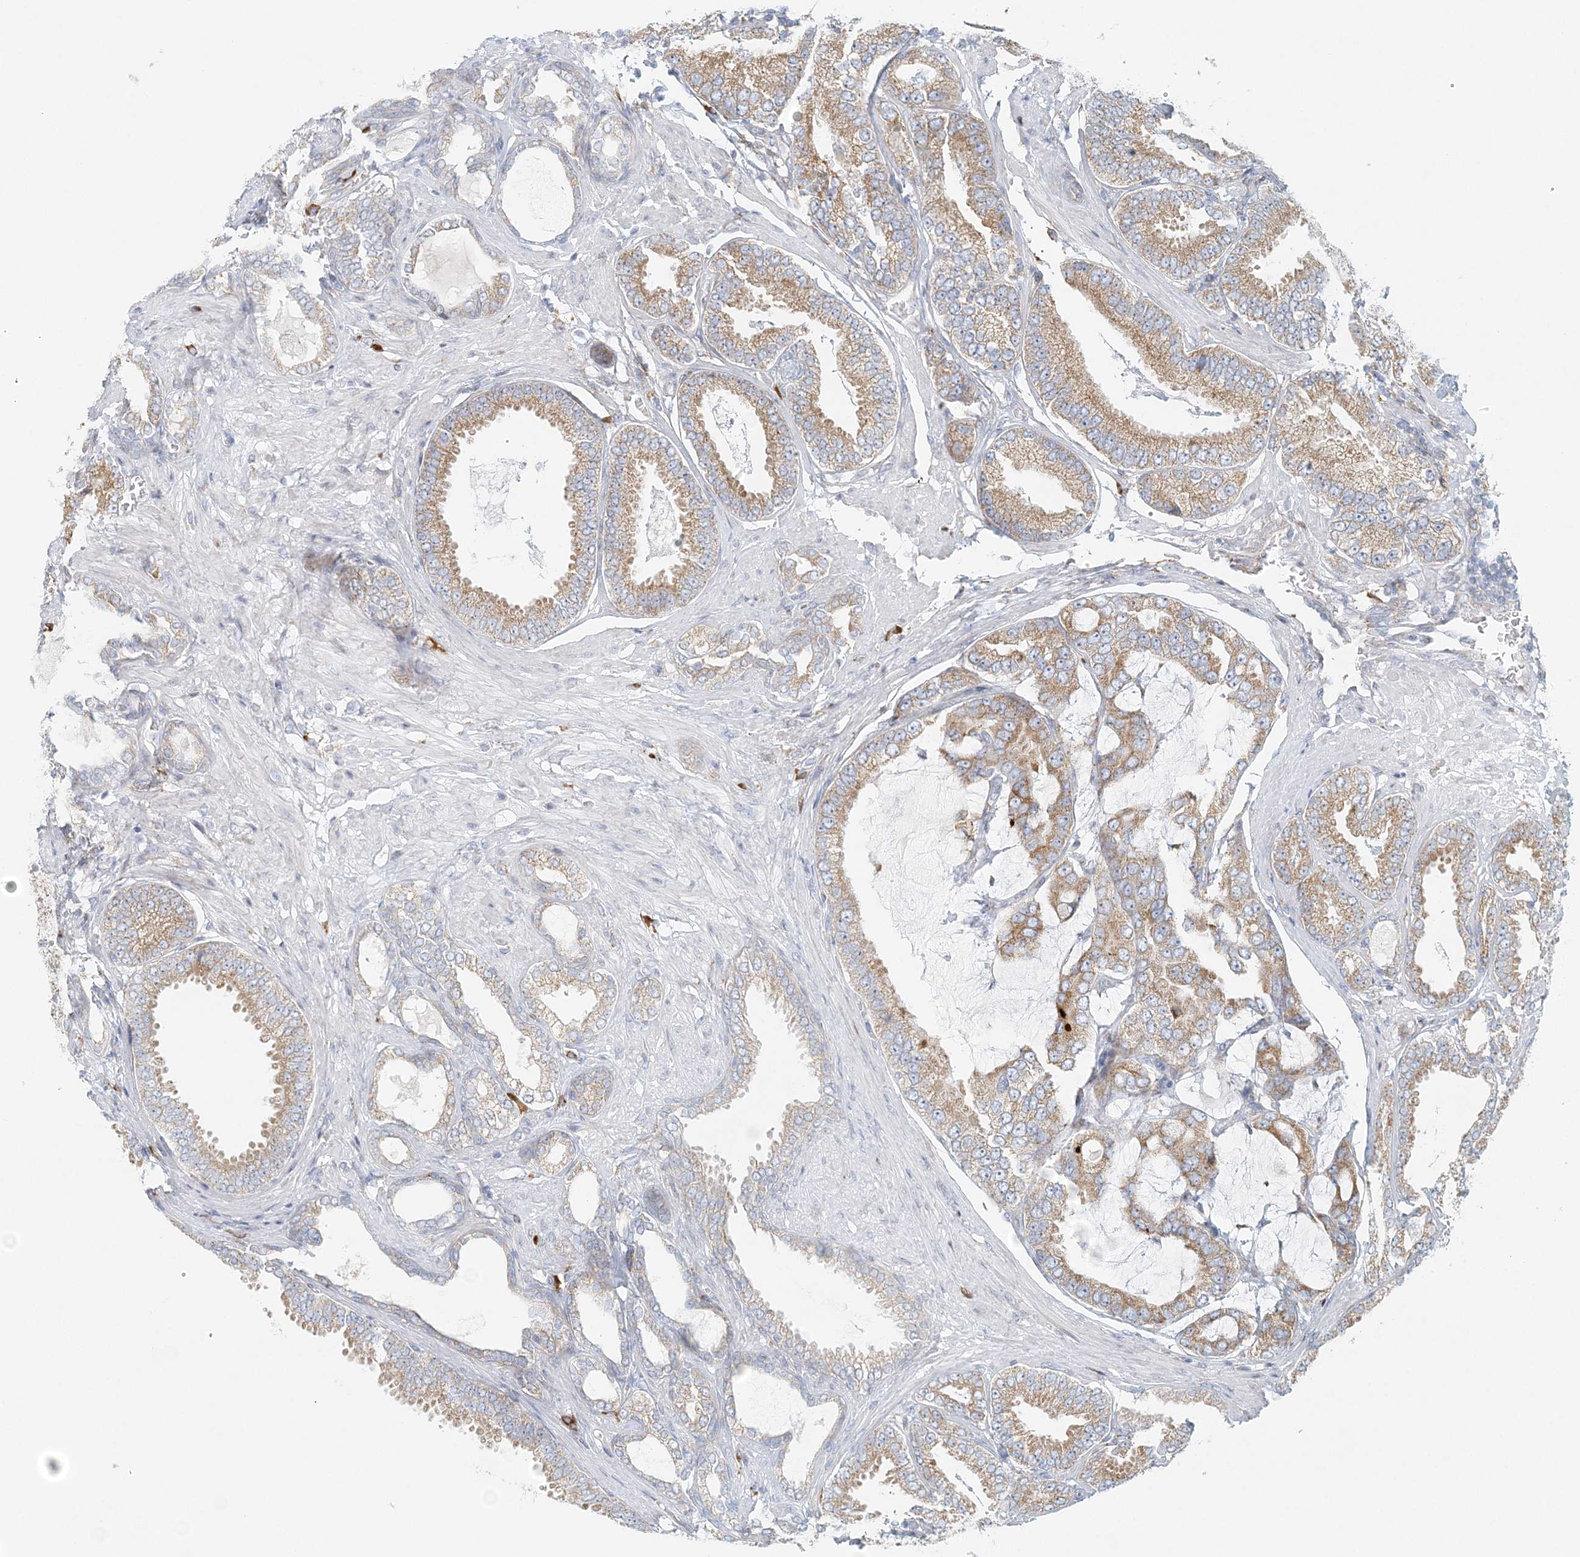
{"staining": {"intensity": "moderate", "quantity": "25%-75%", "location": "cytoplasmic/membranous"}, "tissue": "prostate cancer", "cell_type": "Tumor cells", "image_type": "cancer", "snomed": [{"axis": "morphology", "description": "Adenocarcinoma, Low grade"}, {"axis": "topography", "description": "Prostate"}], "caption": "Human prostate cancer stained for a protein (brown) reveals moderate cytoplasmic/membranous positive expression in approximately 25%-75% of tumor cells.", "gene": "STK11IP", "patient": {"sex": "male", "age": 71}}